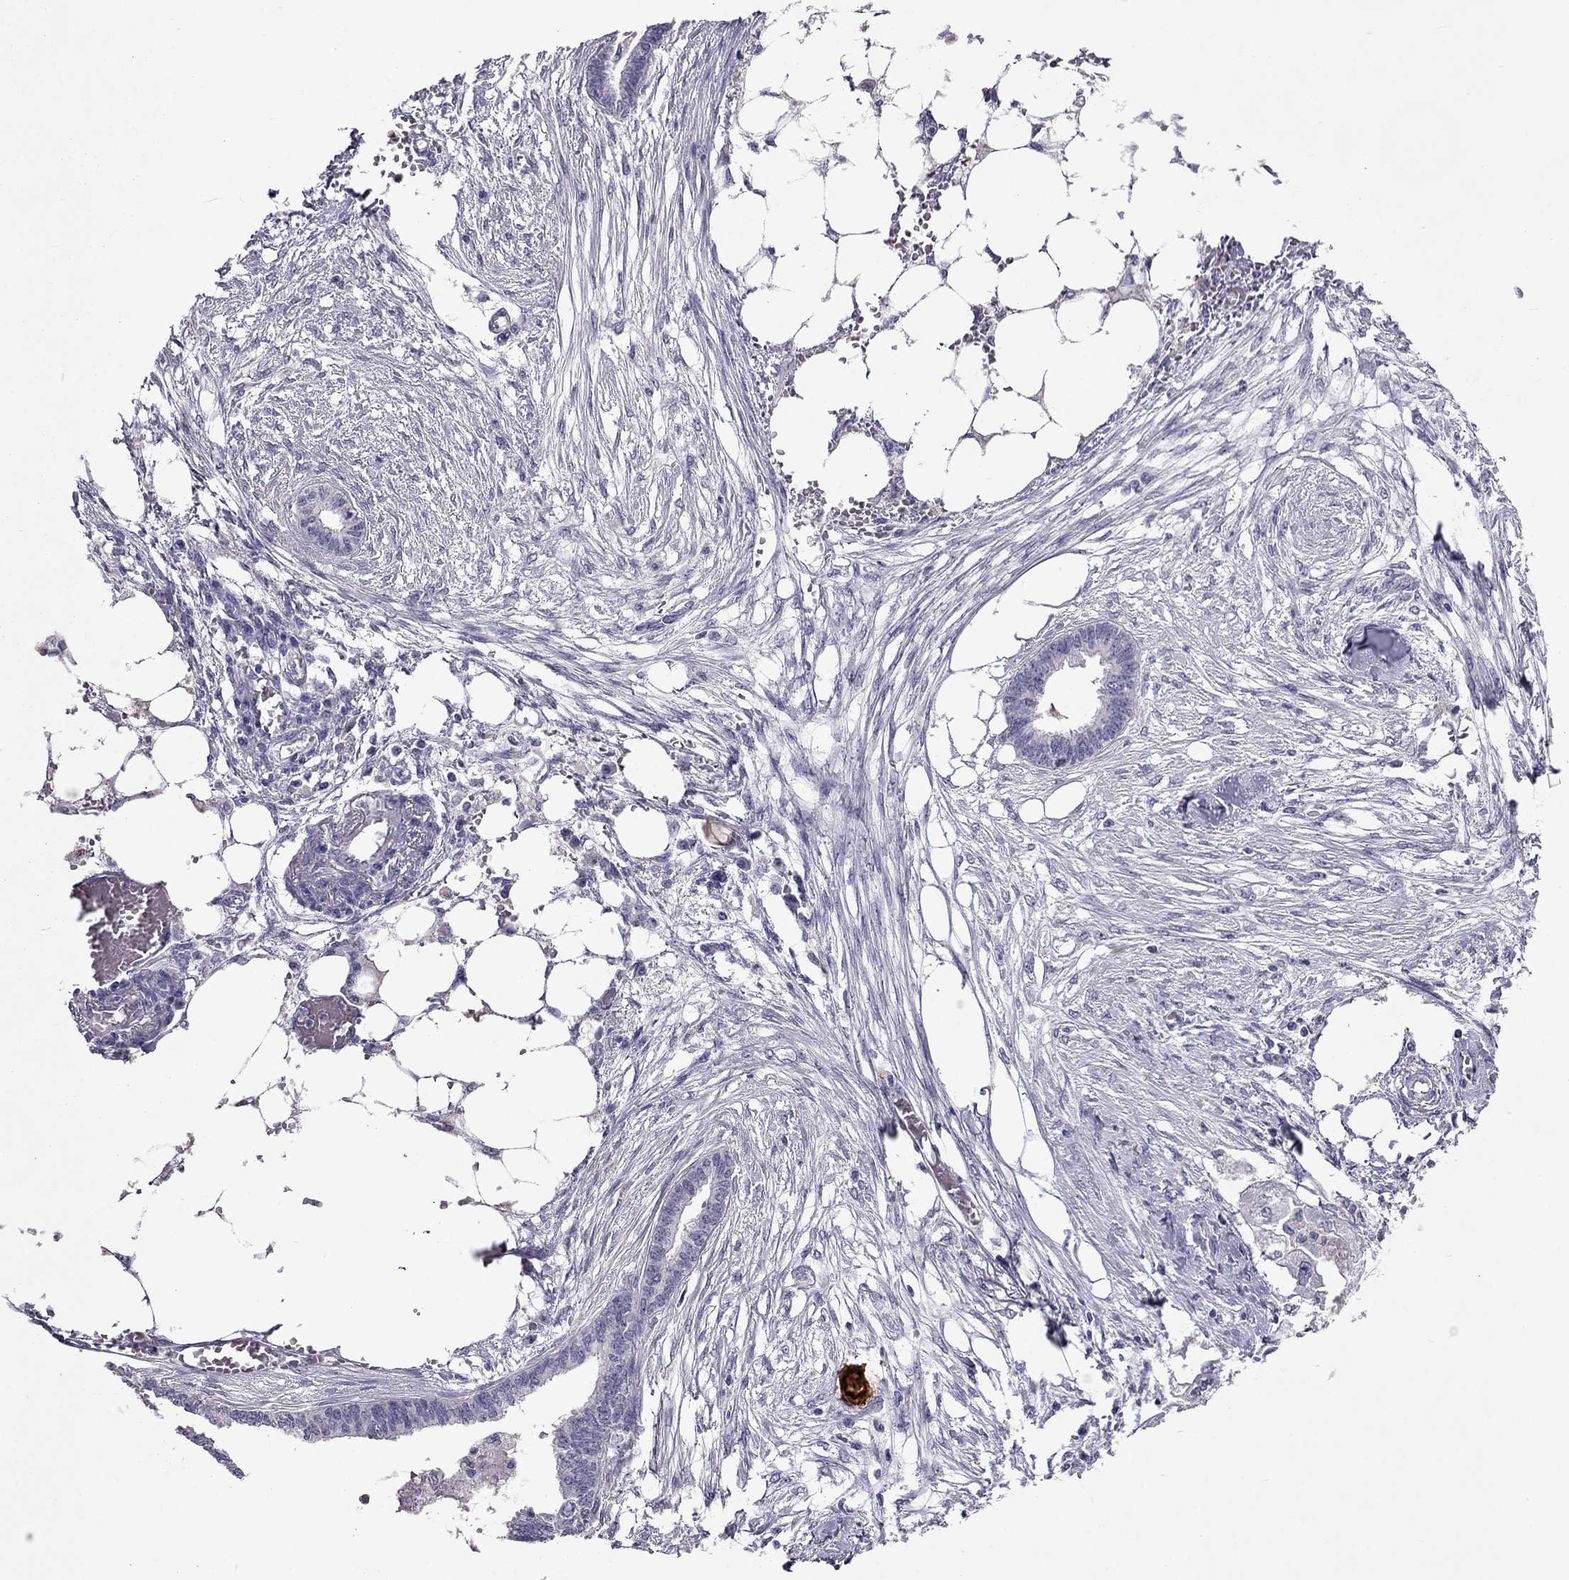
{"staining": {"intensity": "negative", "quantity": "none", "location": "none"}, "tissue": "endometrial cancer", "cell_type": "Tumor cells", "image_type": "cancer", "snomed": [{"axis": "morphology", "description": "Adenocarcinoma, NOS"}, {"axis": "morphology", "description": "Adenocarcinoma, metastatic, NOS"}, {"axis": "topography", "description": "Adipose tissue"}, {"axis": "topography", "description": "Endometrium"}], "caption": "Human endometrial cancer (adenocarcinoma) stained for a protein using immunohistochemistry (IHC) shows no positivity in tumor cells.", "gene": "AQP9", "patient": {"sex": "female", "age": 67}}